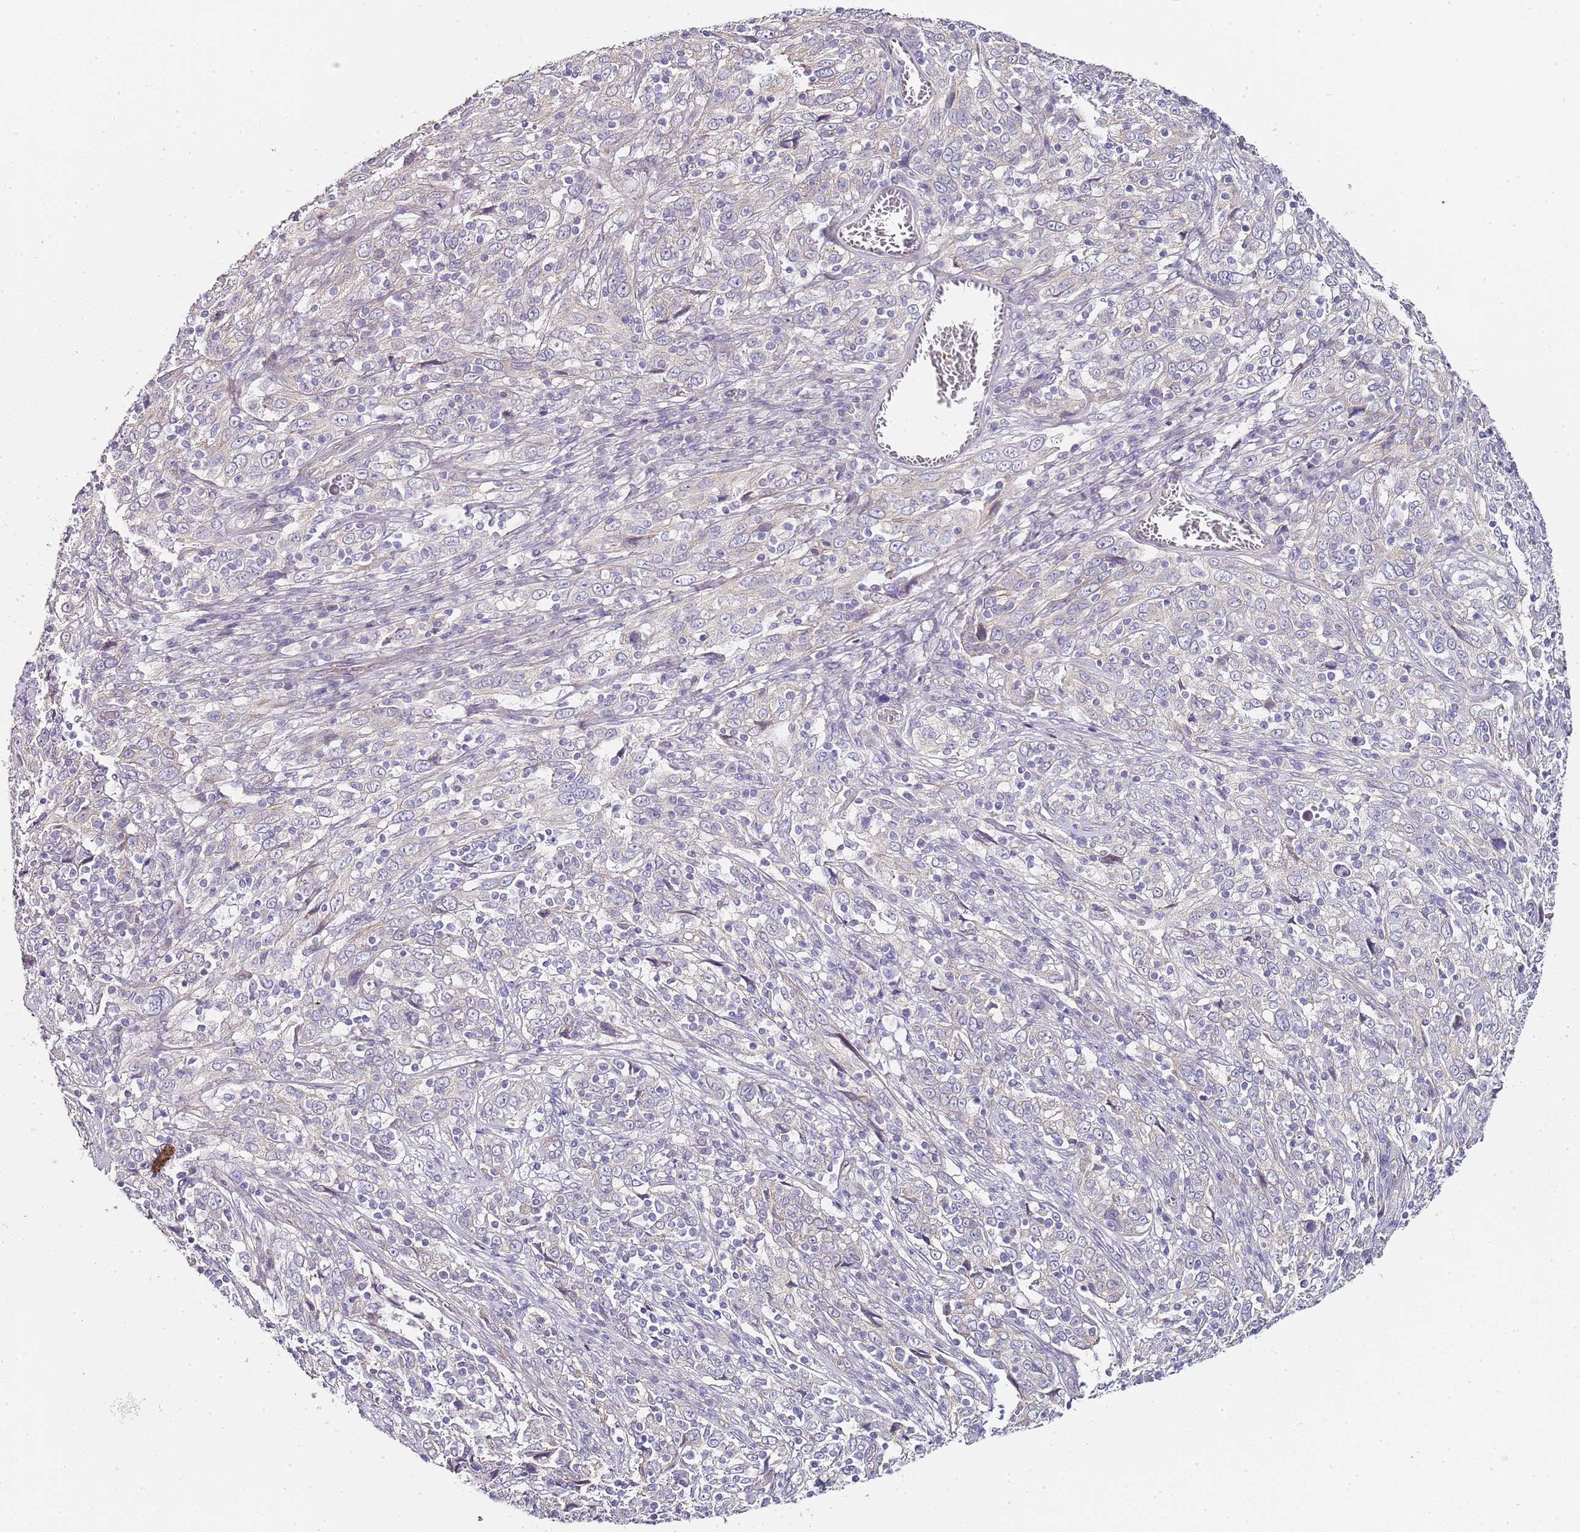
{"staining": {"intensity": "negative", "quantity": "none", "location": "none"}, "tissue": "cervical cancer", "cell_type": "Tumor cells", "image_type": "cancer", "snomed": [{"axis": "morphology", "description": "Squamous cell carcinoma, NOS"}, {"axis": "topography", "description": "Cervix"}], "caption": "The photomicrograph demonstrates no significant positivity in tumor cells of cervical squamous cell carcinoma.", "gene": "TBC1D9", "patient": {"sex": "female", "age": 46}}